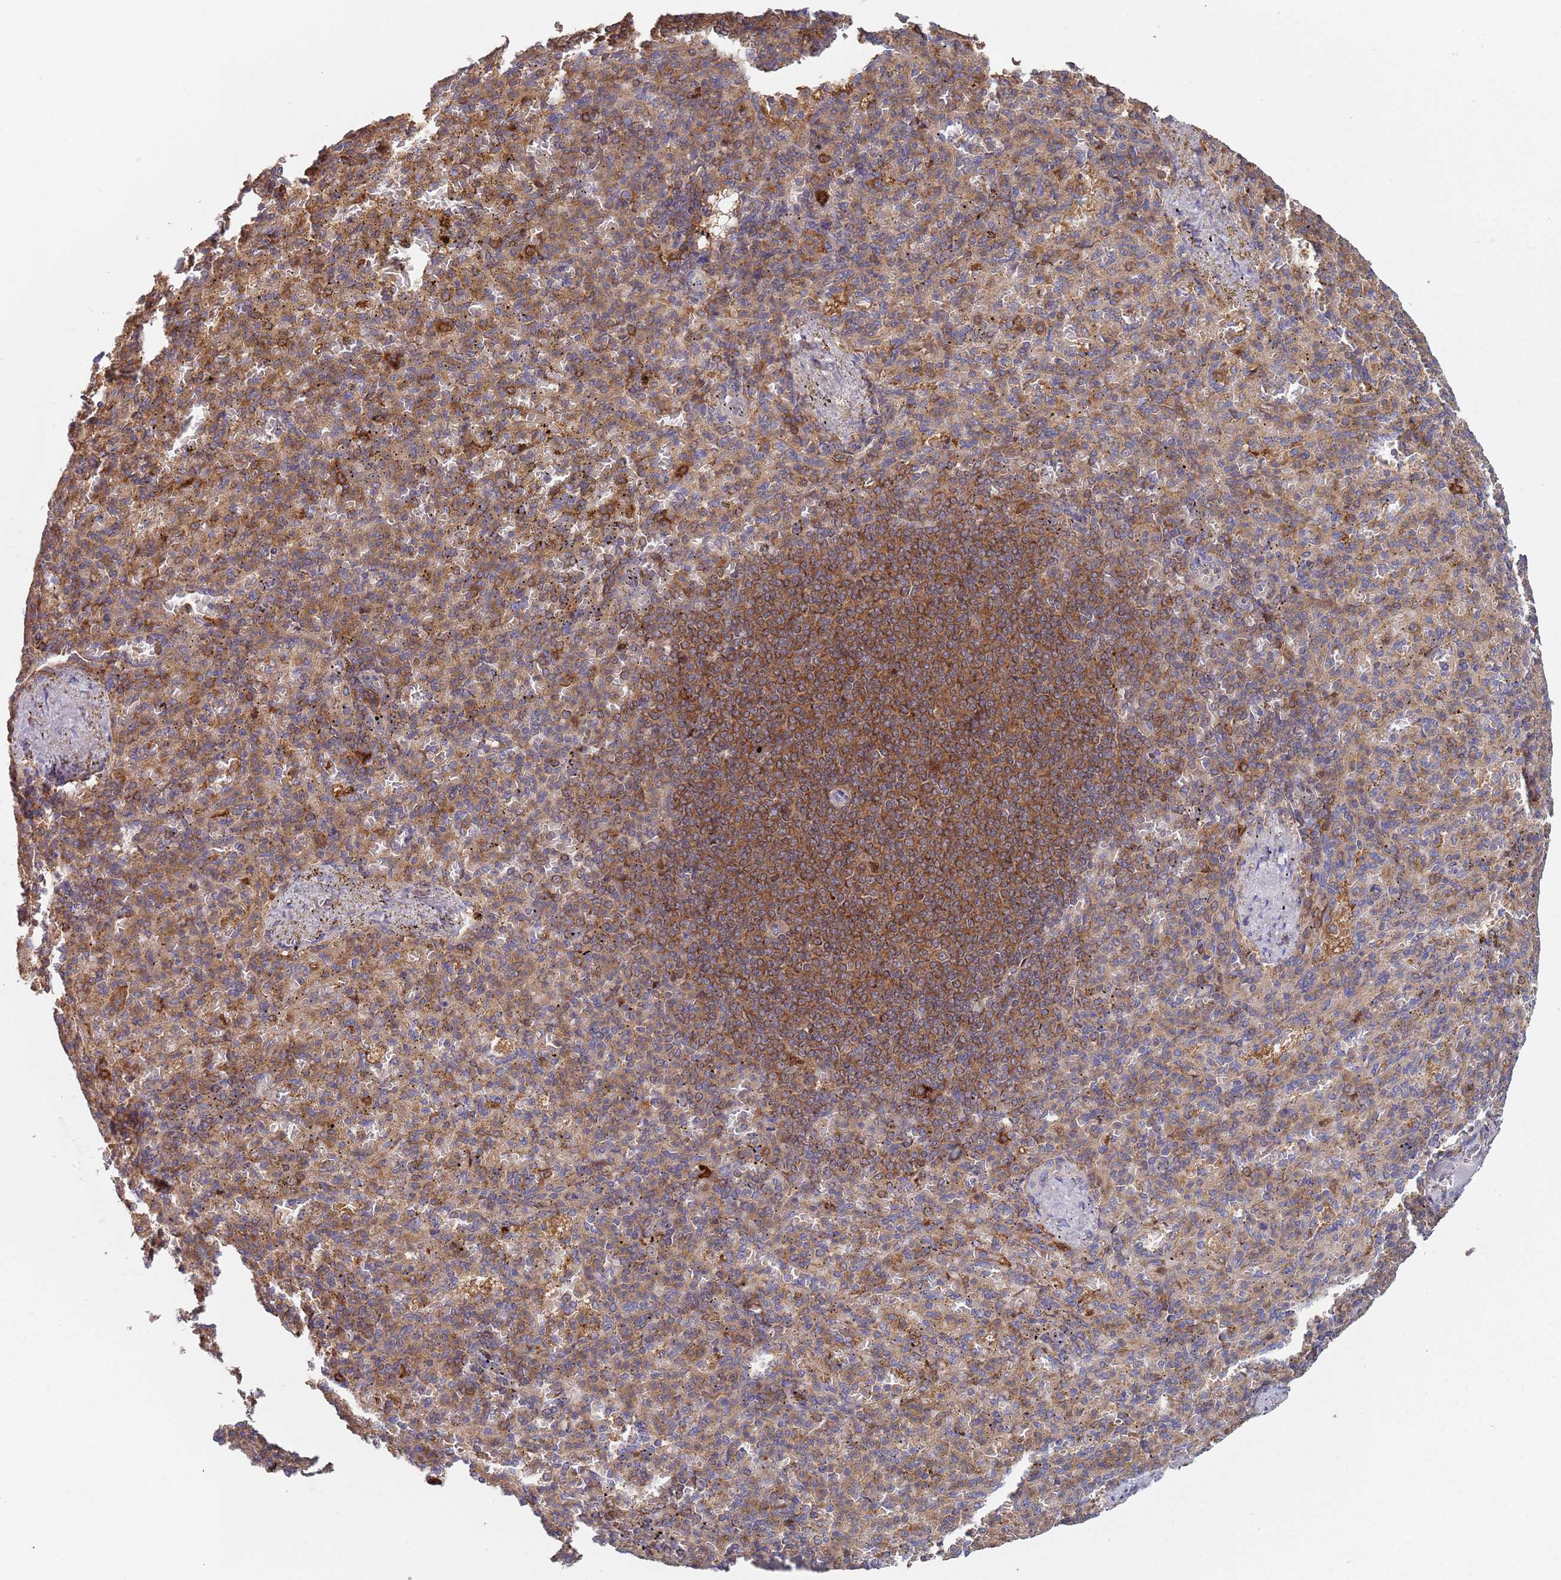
{"staining": {"intensity": "strong", "quantity": "25%-75%", "location": "cytoplasmic/membranous"}, "tissue": "spleen", "cell_type": "Cells in red pulp", "image_type": "normal", "snomed": [{"axis": "morphology", "description": "Normal tissue, NOS"}, {"axis": "topography", "description": "Spleen"}], "caption": "Immunohistochemistry (DAB) staining of normal human spleen reveals strong cytoplasmic/membranous protein positivity in about 25%-75% of cells in red pulp. (brown staining indicates protein expression, while blue staining denotes nuclei).", "gene": "GDI1", "patient": {"sex": "female", "age": 74}}